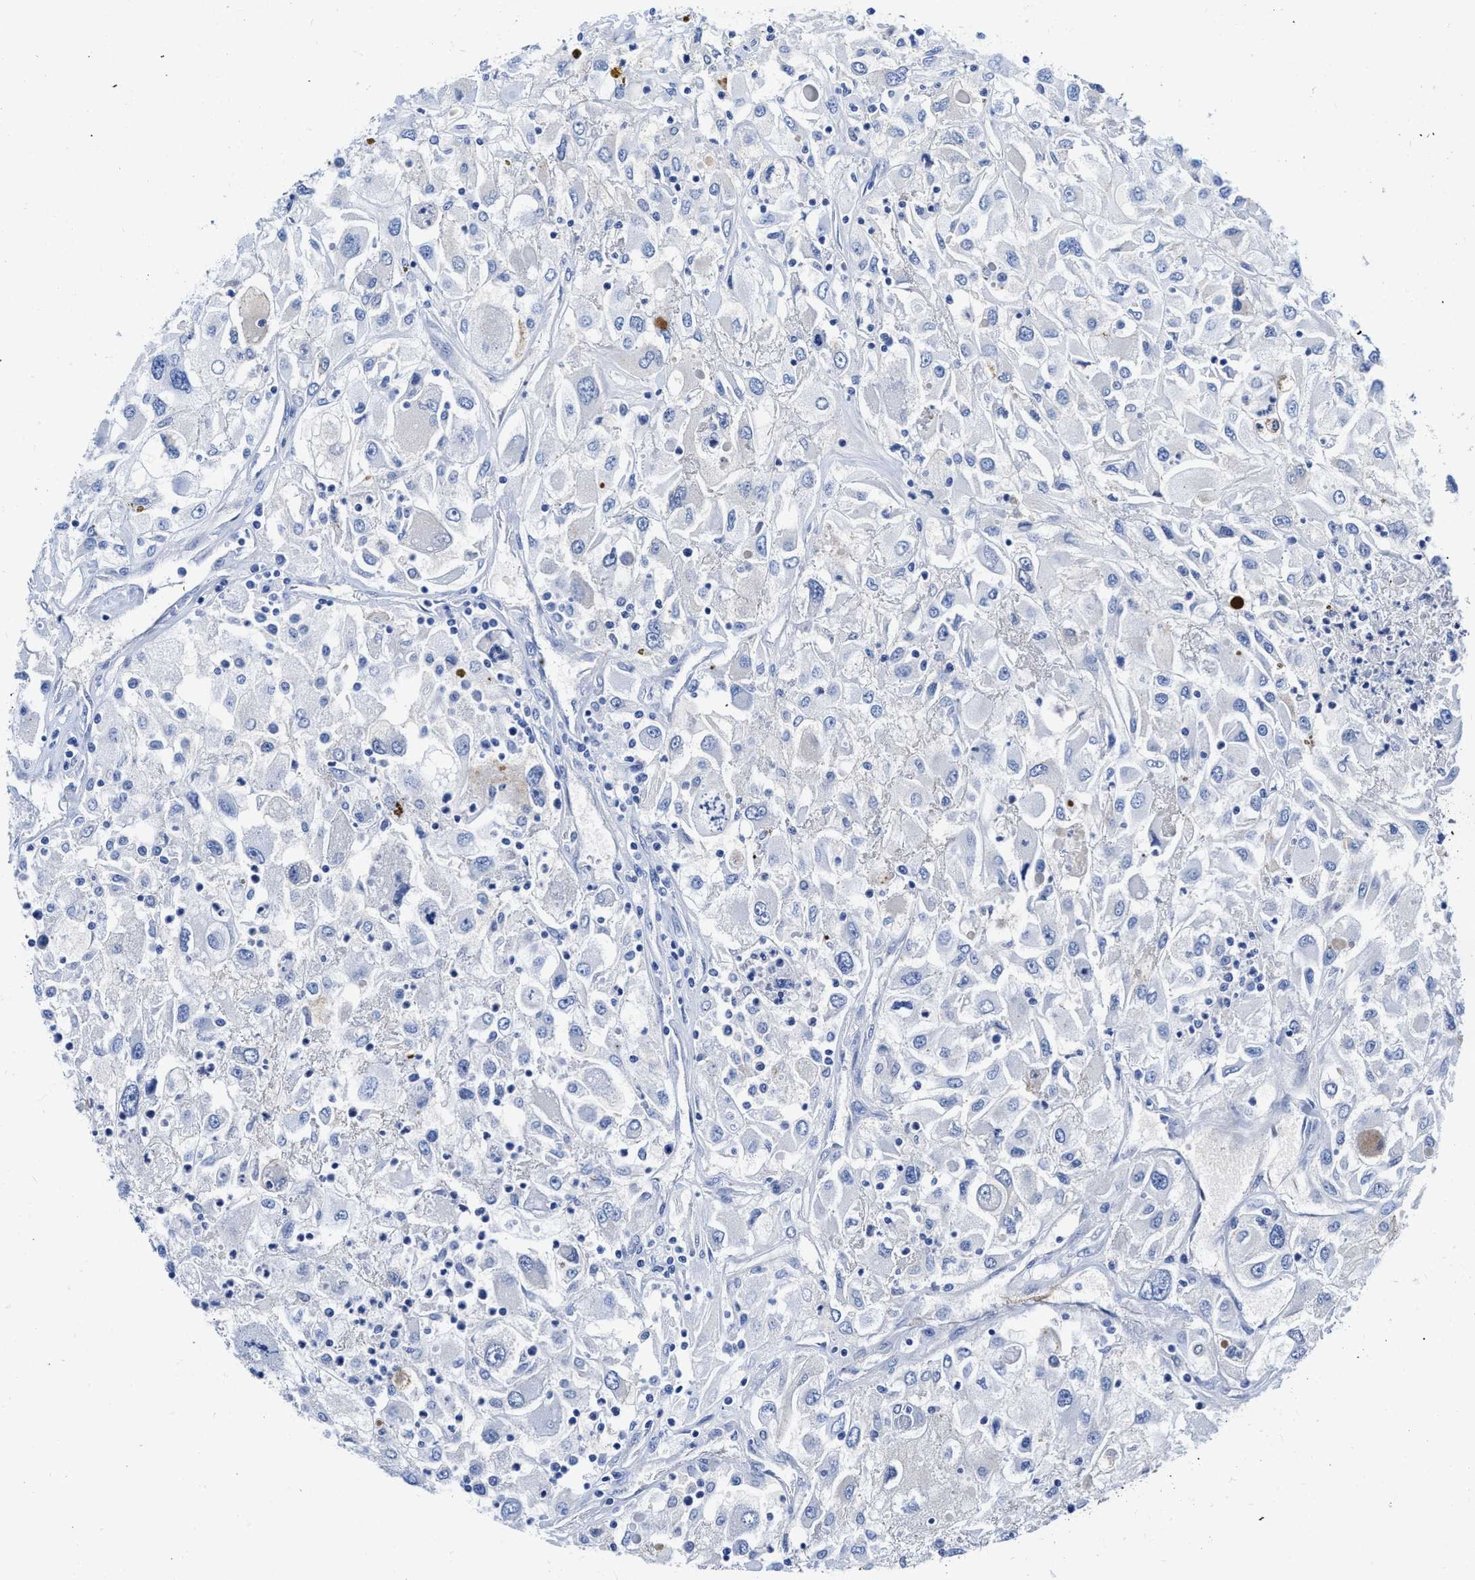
{"staining": {"intensity": "negative", "quantity": "none", "location": "none"}, "tissue": "renal cancer", "cell_type": "Tumor cells", "image_type": "cancer", "snomed": [{"axis": "morphology", "description": "Adenocarcinoma, NOS"}, {"axis": "topography", "description": "Kidney"}], "caption": "IHC histopathology image of neoplastic tissue: human renal adenocarcinoma stained with DAB (3,3'-diaminobenzidine) exhibits no significant protein expression in tumor cells.", "gene": "TVP23B", "patient": {"sex": "female", "age": 52}}